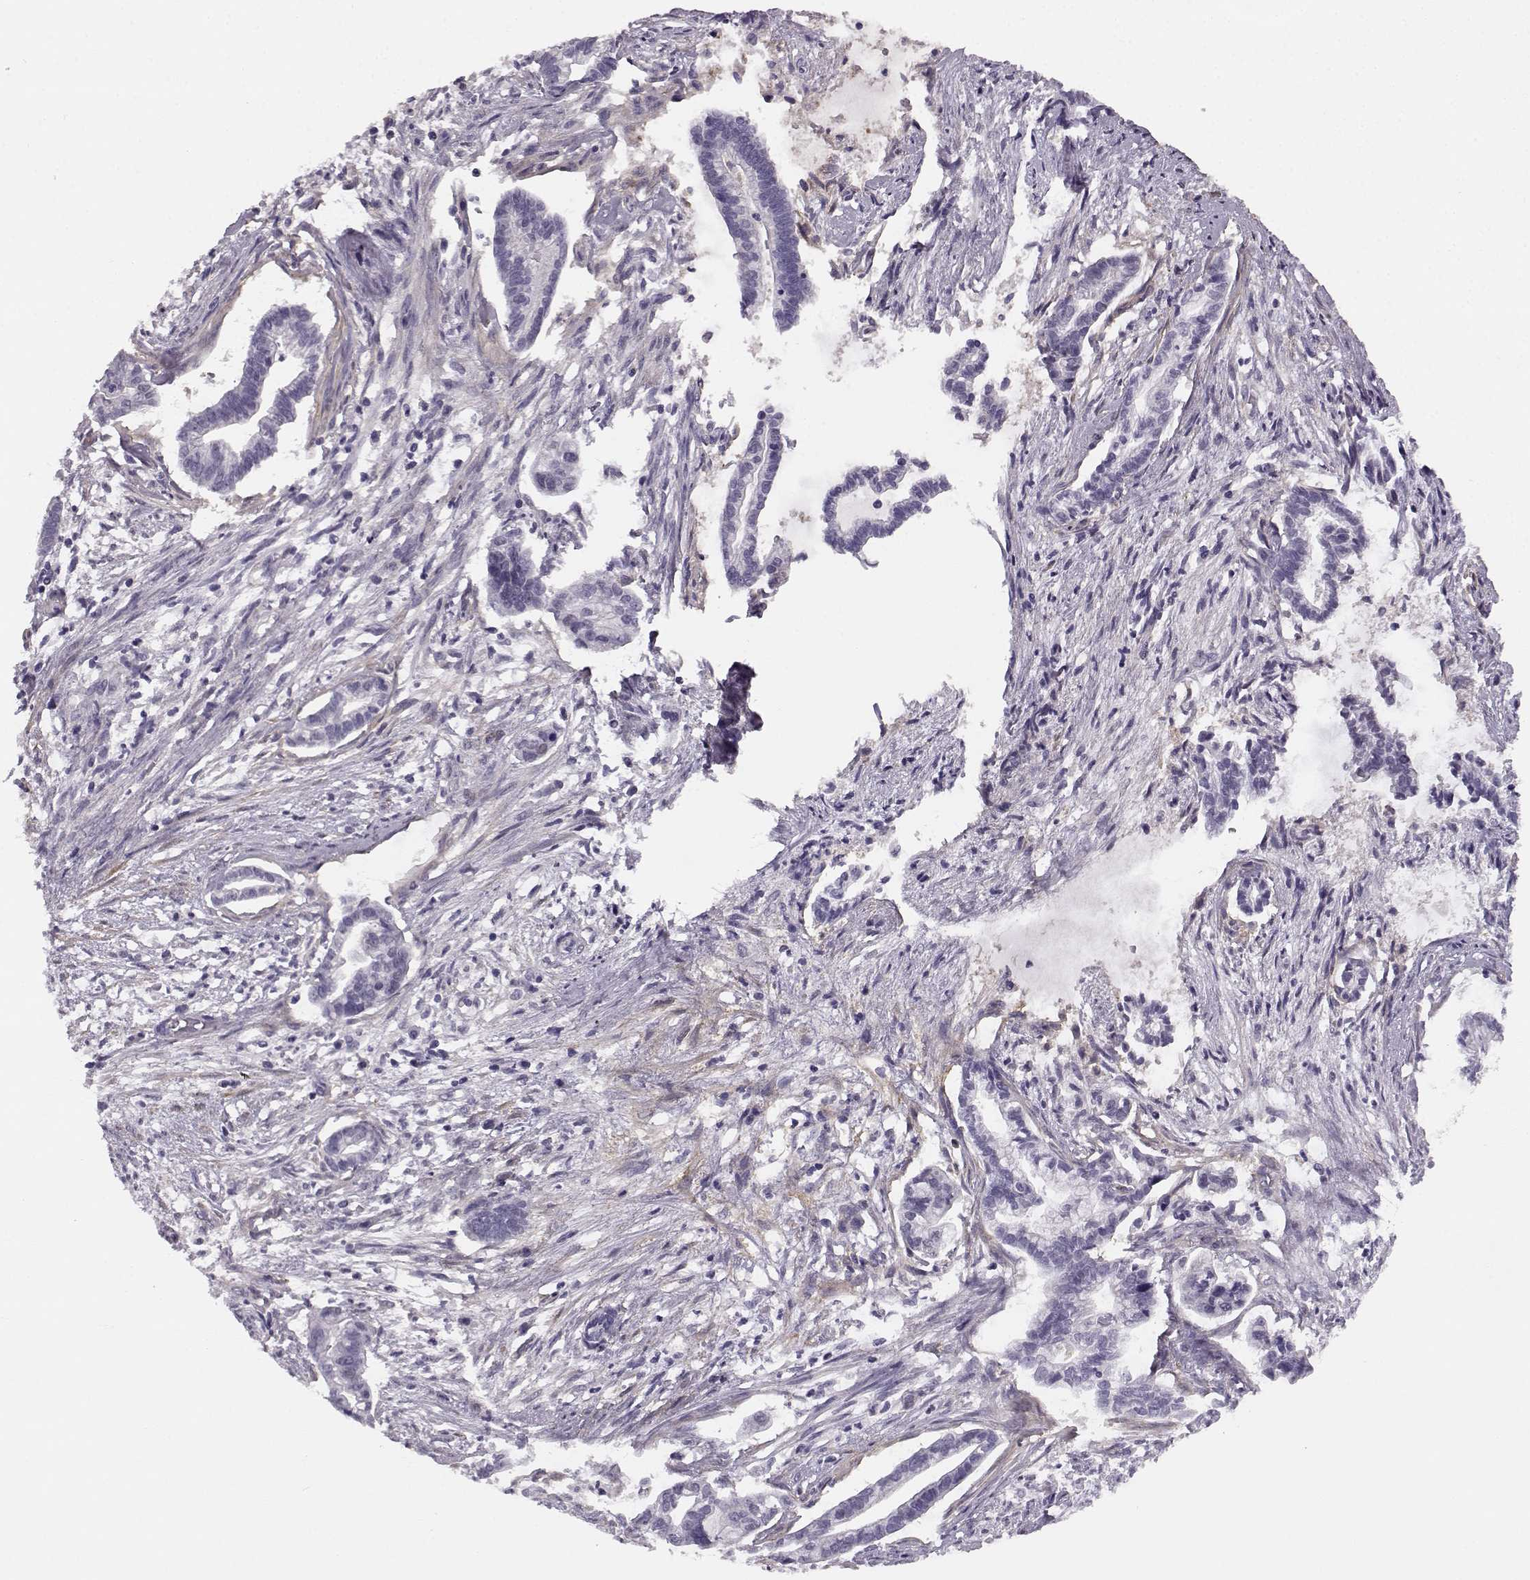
{"staining": {"intensity": "negative", "quantity": "none", "location": "none"}, "tissue": "cervical cancer", "cell_type": "Tumor cells", "image_type": "cancer", "snomed": [{"axis": "morphology", "description": "Adenocarcinoma, NOS"}, {"axis": "topography", "description": "Cervix"}], "caption": "A photomicrograph of cervical cancer stained for a protein exhibits no brown staining in tumor cells. (DAB IHC with hematoxylin counter stain).", "gene": "TRIM69", "patient": {"sex": "female", "age": 62}}